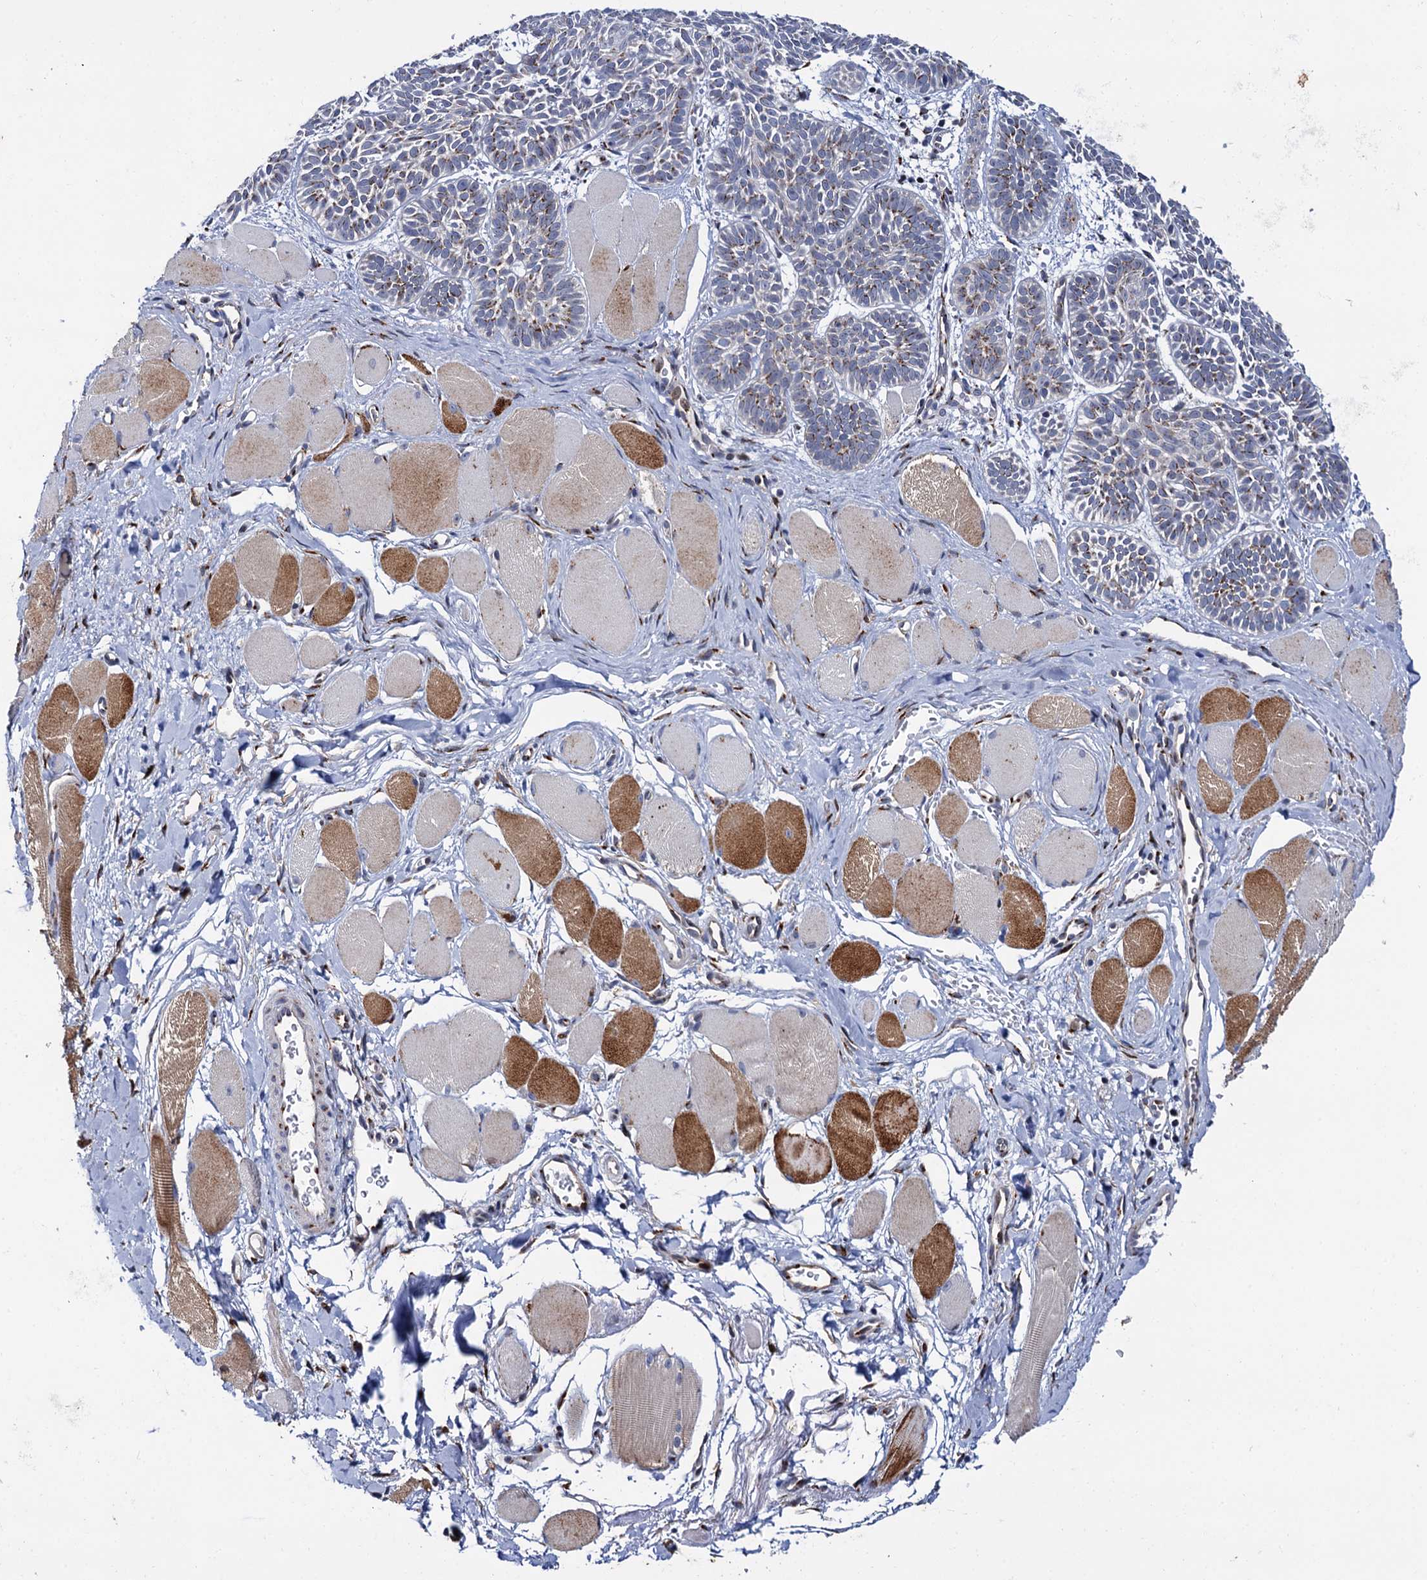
{"staining": {"intensity": "moderate", "quantity": "25%-75%", "location": "cytoplasmic/membranous"}, "tissue": "skin cancer", "cell_type": "Tumor cells", "image_type": "cancer", "snomed": [{"axis": "morphology", "description": "Basal cell carcinoma"}, {"axis": "topography", "description": "Skin"}], "caption": "A brown stain shows moderate cytoplasmic/membranous staining of a protein in skin basal cell carcinoma tumor cells.", "gene": "THAP2", "patient": {"sex": "male", "age": 85}}